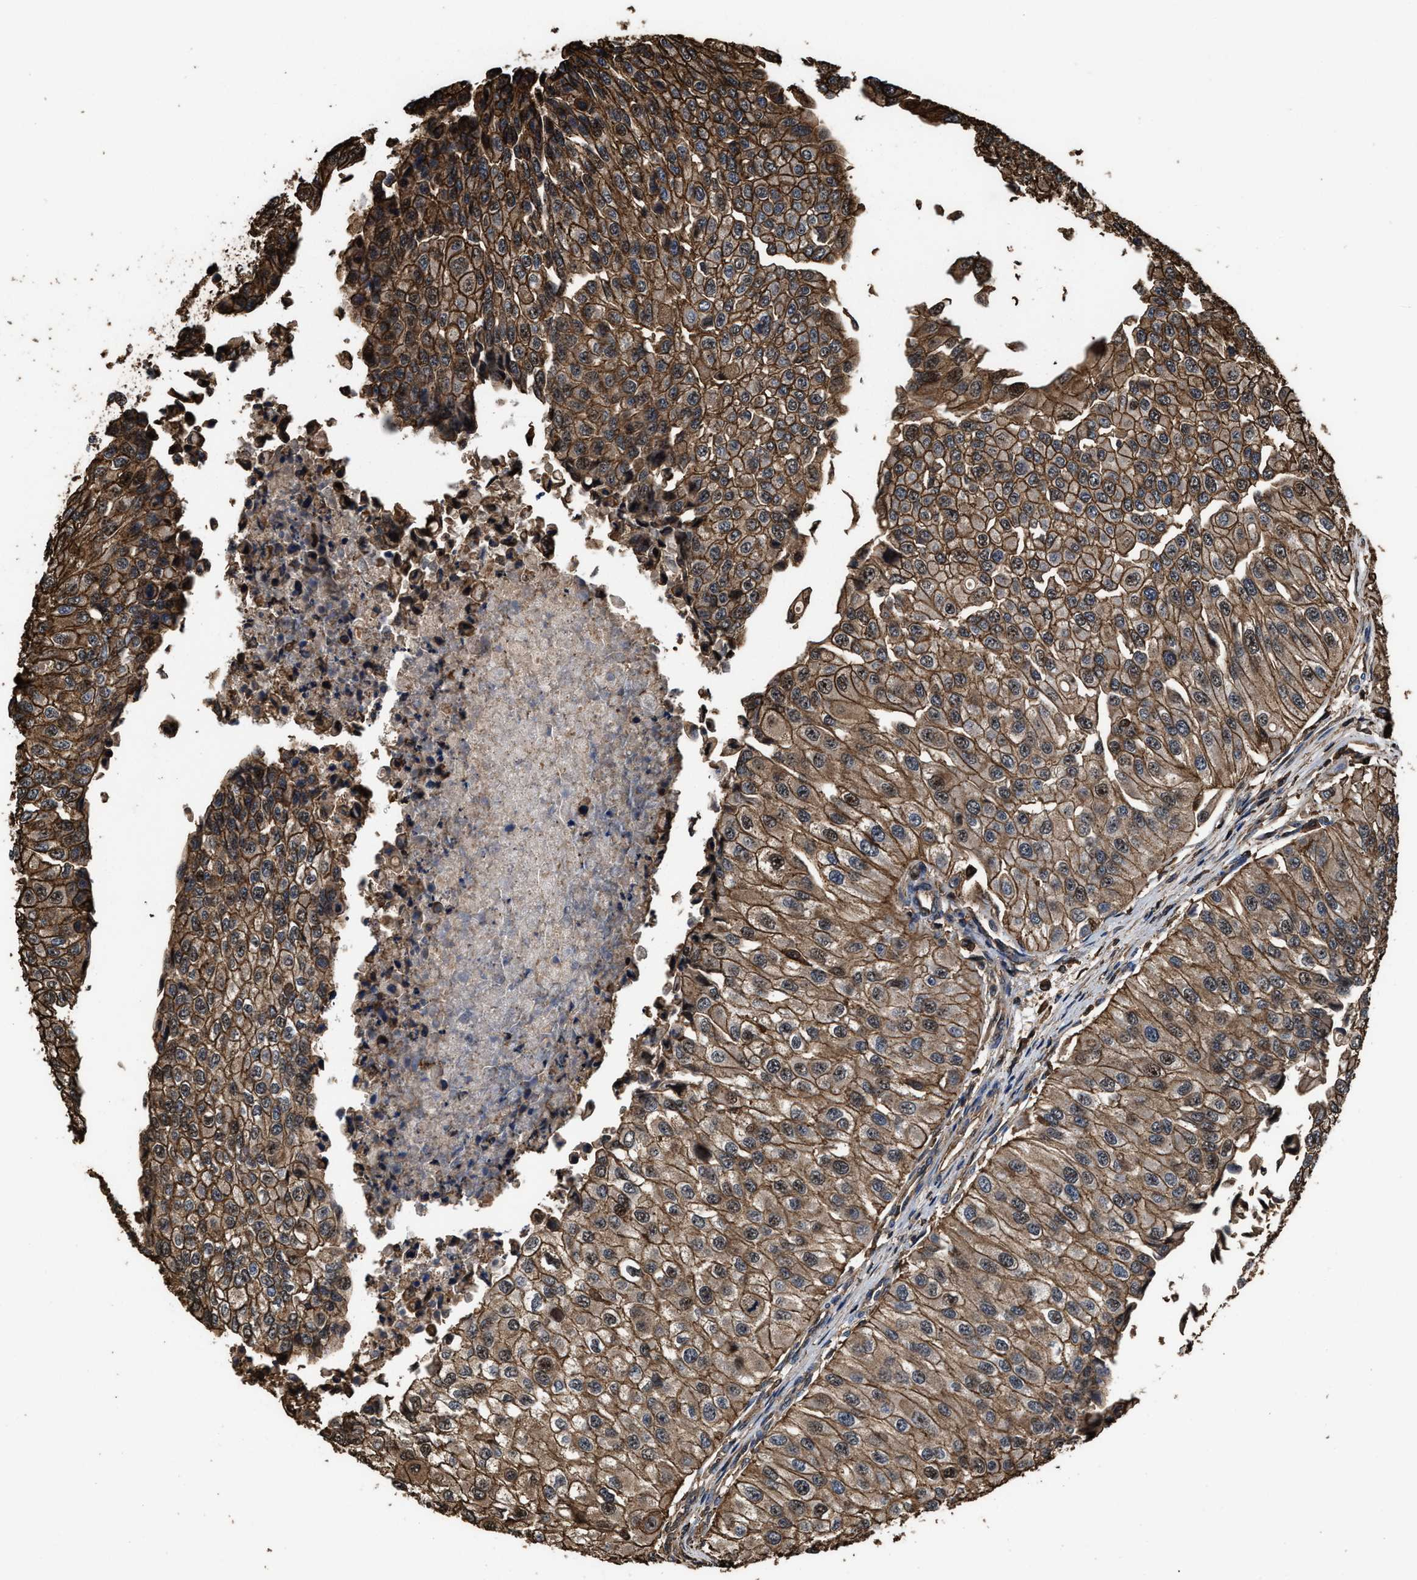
{"staining": {"intensity": "moderate", "quantity": ">75%", "location": "cytoplasmic/membranous,nuclear"}, "tissue": "urothelial cancer", "cell_type": "Tumor cells", "image_type": "cancer", "snomed": [{"axis": "morphology", "description": "Urothelial carcinoma, High grade"}, {"axis": "topography", "description": "Kidney"}, {"axis": "topography", "description": "Urinary bladder"}], "caption": "Immunohistochemistry of high-grade urothelial carcinoma displays medium levels of moderate cytoplasmic/membranous and nuclear positivity in approximately >75% of tumor cells.", "gene": "KBTBD2", "patient": {"sex": "male", "age": 77}}